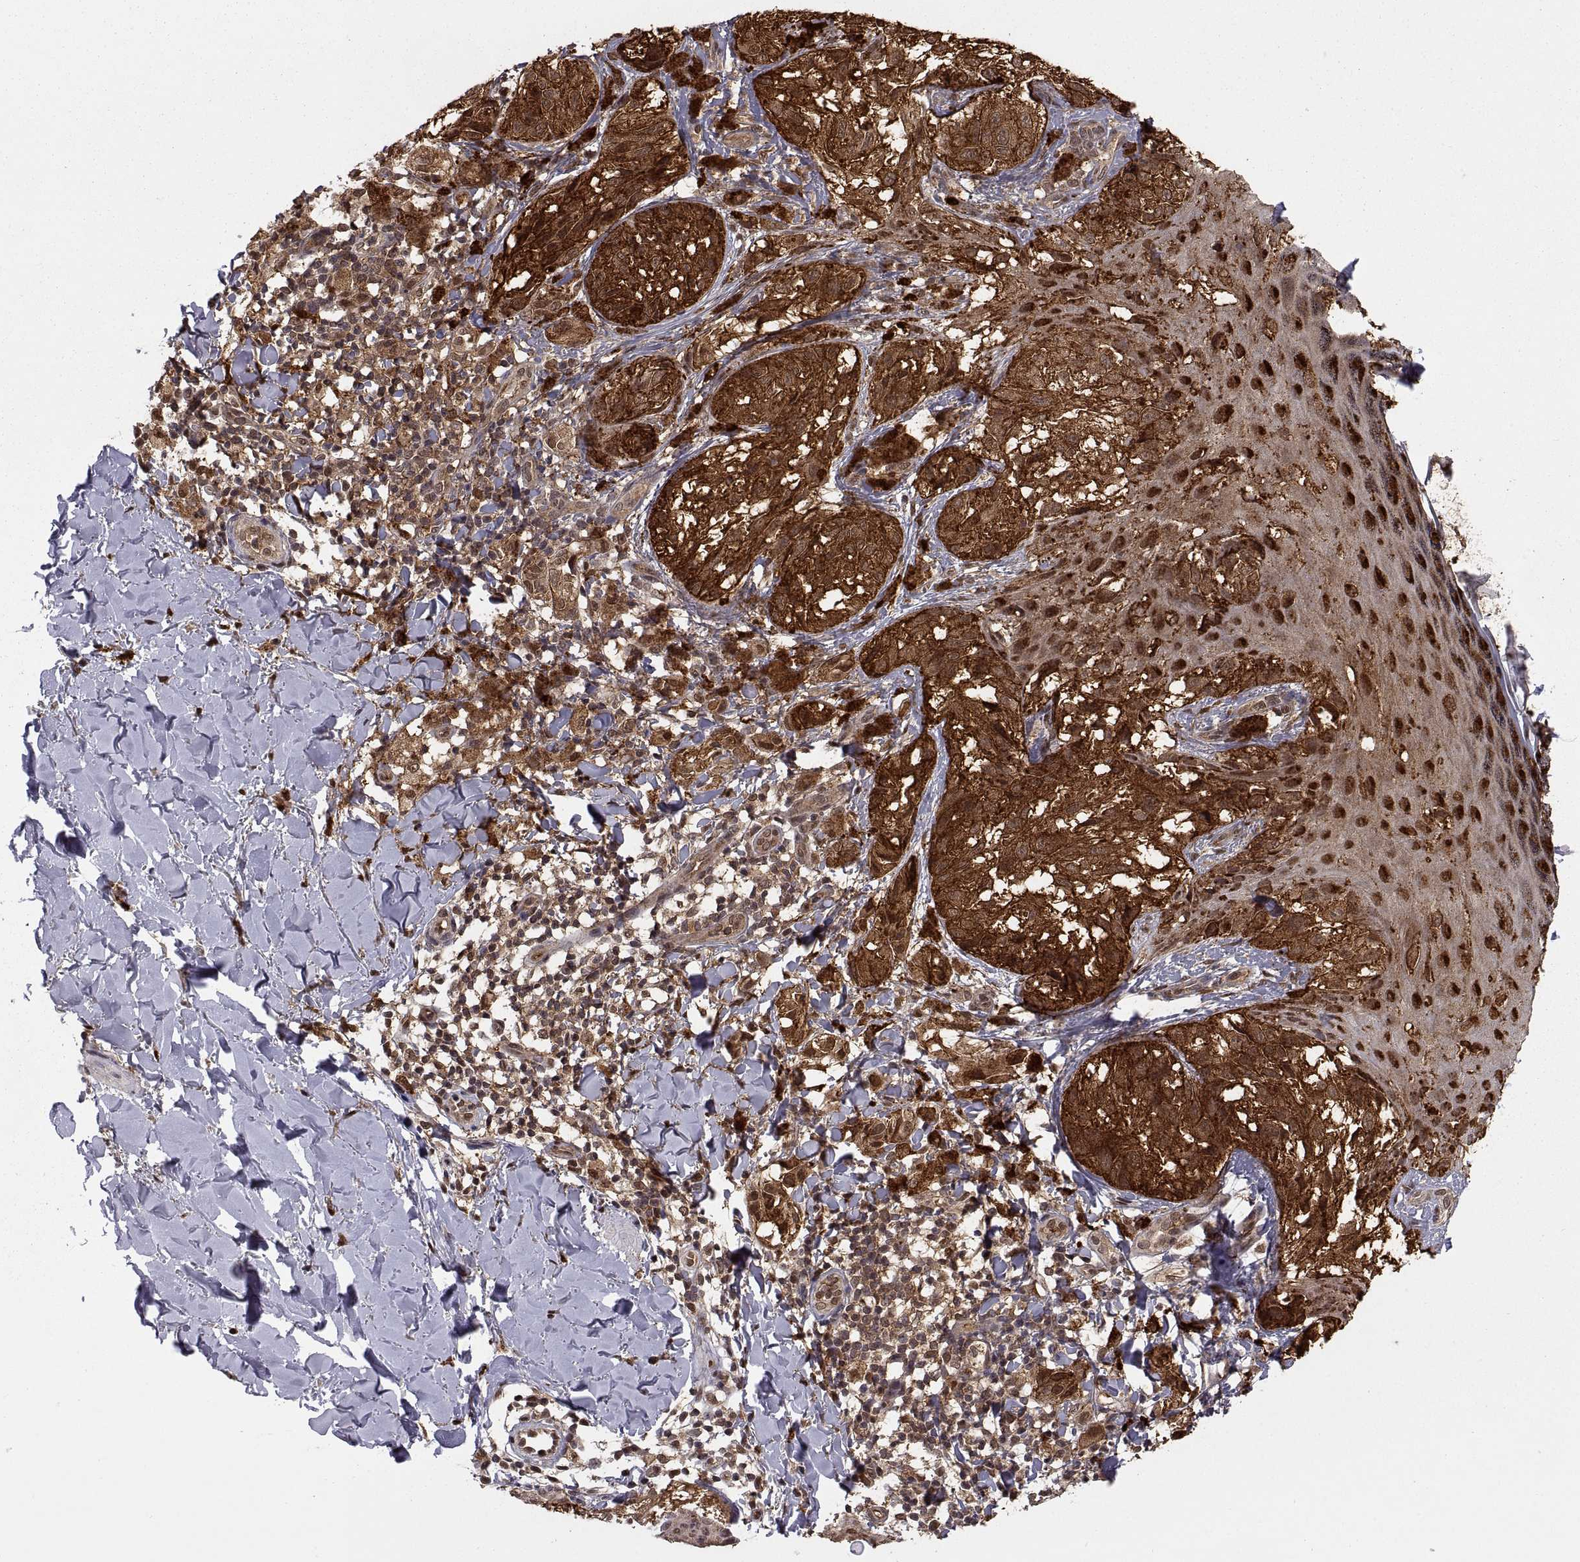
{"staining": {"intensity": "strong", "quantity": ">75%", "location": "cytoplasmic/membranous"}, "tissue": "melanoma", "cell_type": "Tumor cells", "image_type": "cancer", "snomed": [{"axis": "morphology", "description": "Malignant melanoma, NOS"}, {"axis": "topography", "description": "Skin"}], "caption": "High-power microscopy captured an immunohistochemistry photomicrograph of melanoma, revealing strong cytoplasmic/membranous positivity in about >75% of tumor cells. (brown staining indicates protein expression, while blue staining denotes nuclei).", "gene": "PSMC2", "patient": {"sex": "male", "age": 36}}